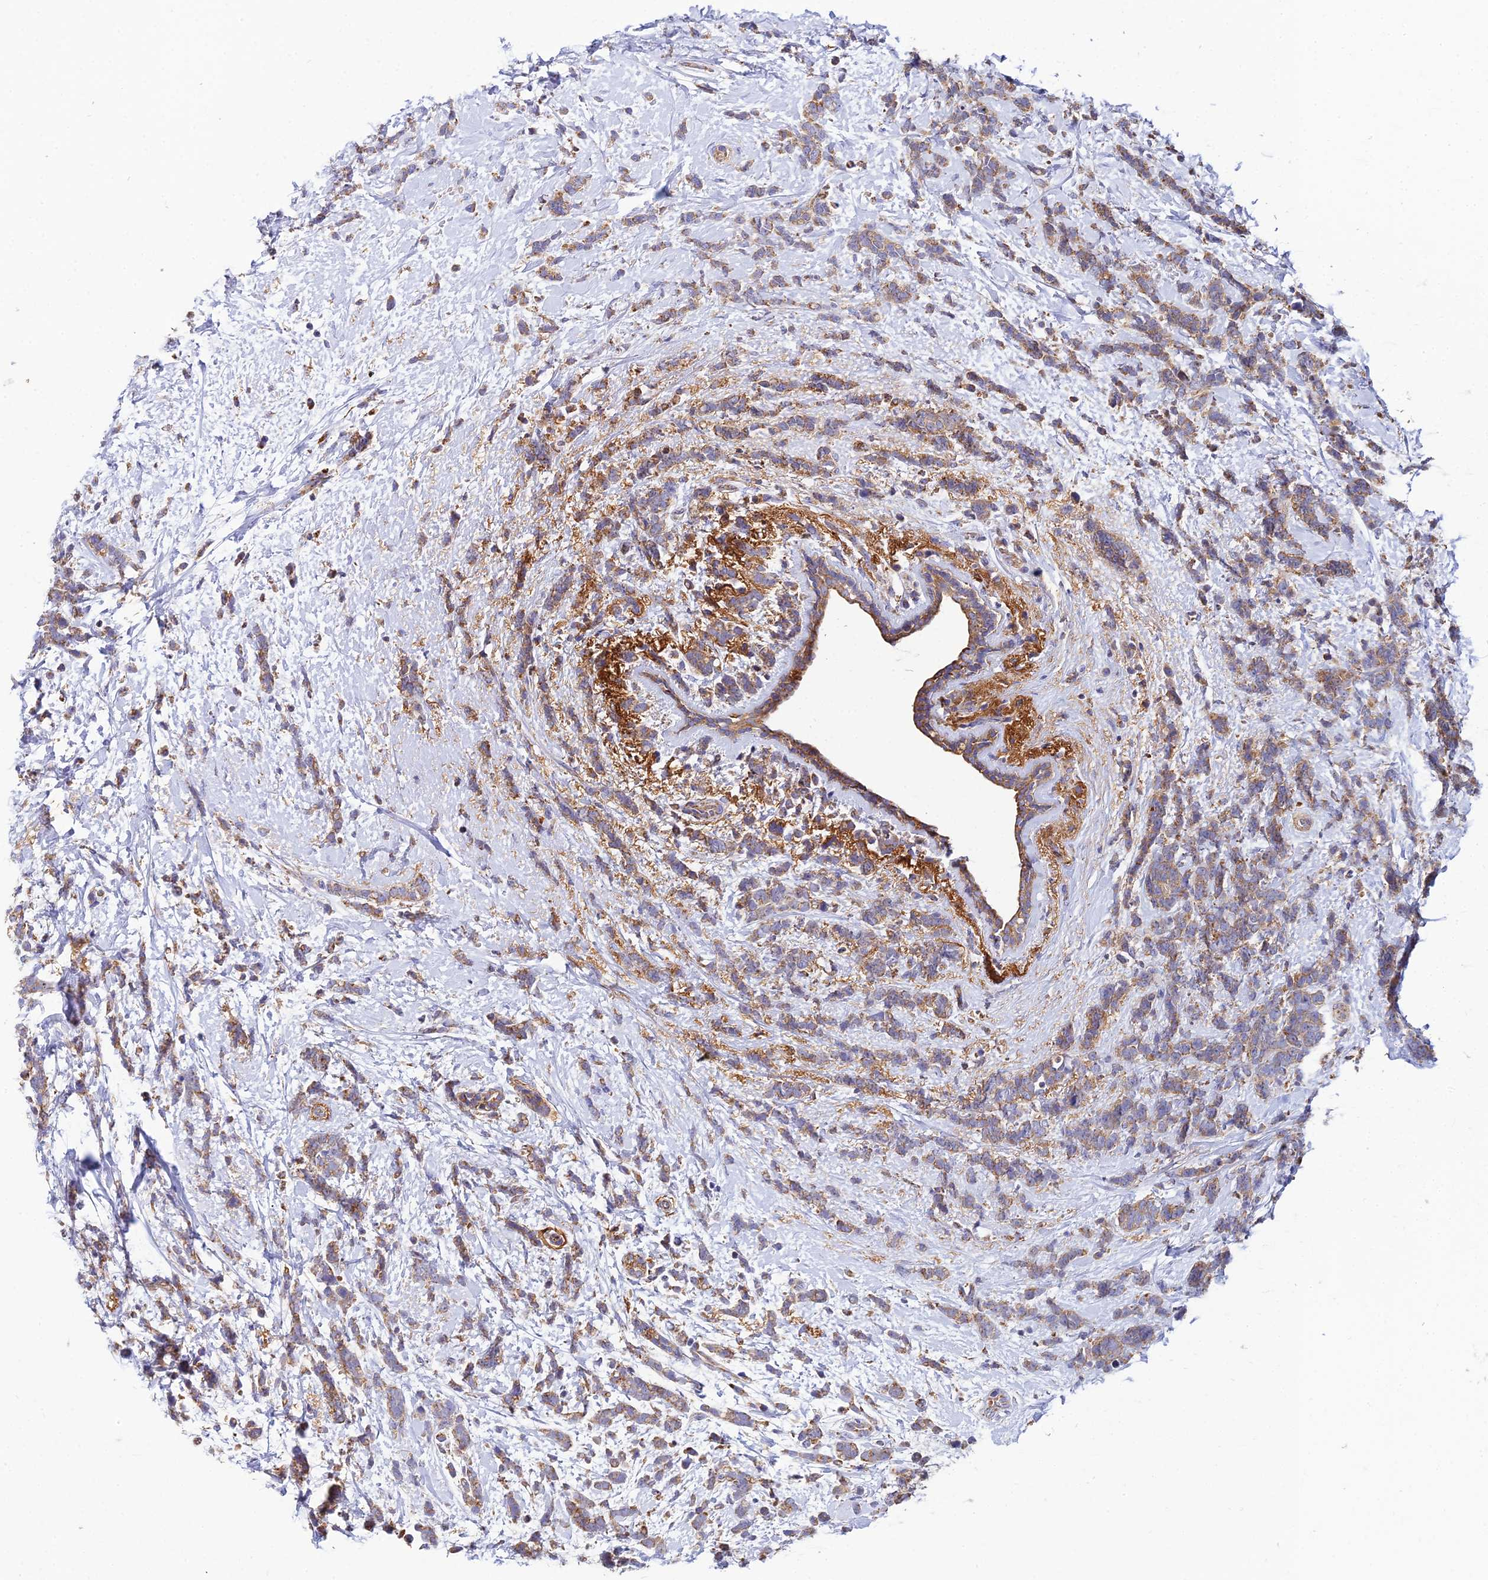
{"staining": {"intensity": "moderate", "quantity": ">75%", "location": "cytoplasmic/membranous"}, "tissue": "breast cancer", "cell_type": "Tumor cells", "image_type": "cancer", "snomed": [{"axis": "morphology", "description": "Lobular carcinoma"}, {"axis": "topography", "description": "Breast"}], "caption": "A high-resolution histopathology image shows immunohistochemistry (IHC) staining of breast cancer (lobular carcinoma), which displays moderate cytoplasmic/membranous positivity in approximately >75% of tumor cells.", "gene": "NIPSNAP3A", "patient": {"sex": "female", "age": 58}}